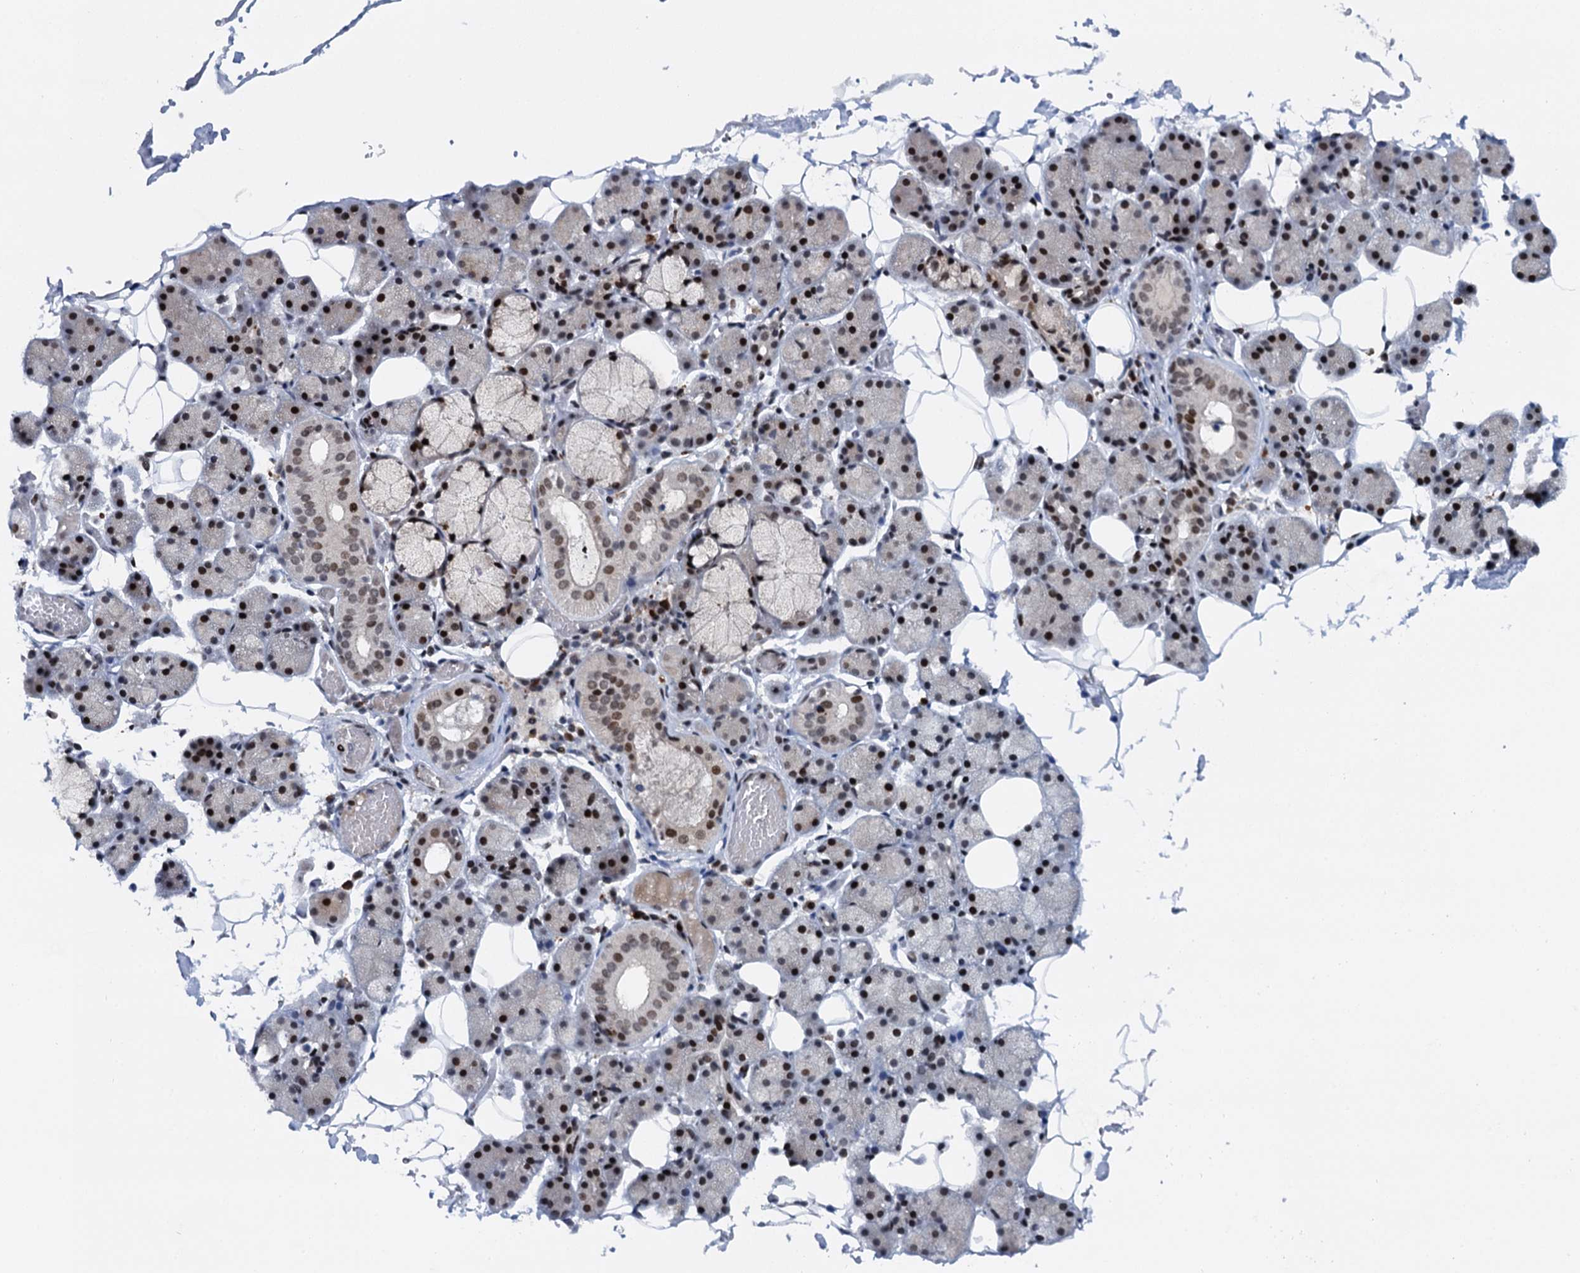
{"staining": {"intensity": "weak", "quantity": "25%-75%", "location": "nuclear"}, "tissue": "salivary gland", "cell_type": "Glandular cells", "image_type": "normal", "snomed": [{"axis": "morphology", "description": "Normal tissue, NOS"}, {"axis": "topography", "description": "Salivary gland"}], "caption": "IHC photomicrograph of unremarkable salivary gland stained for a protein (brown), which shows low levels of weak nuclear staining in about 25%-75% of glandular cells.", "gene": "RUFY2", "patient": {"sex": "female", "age": 33}}